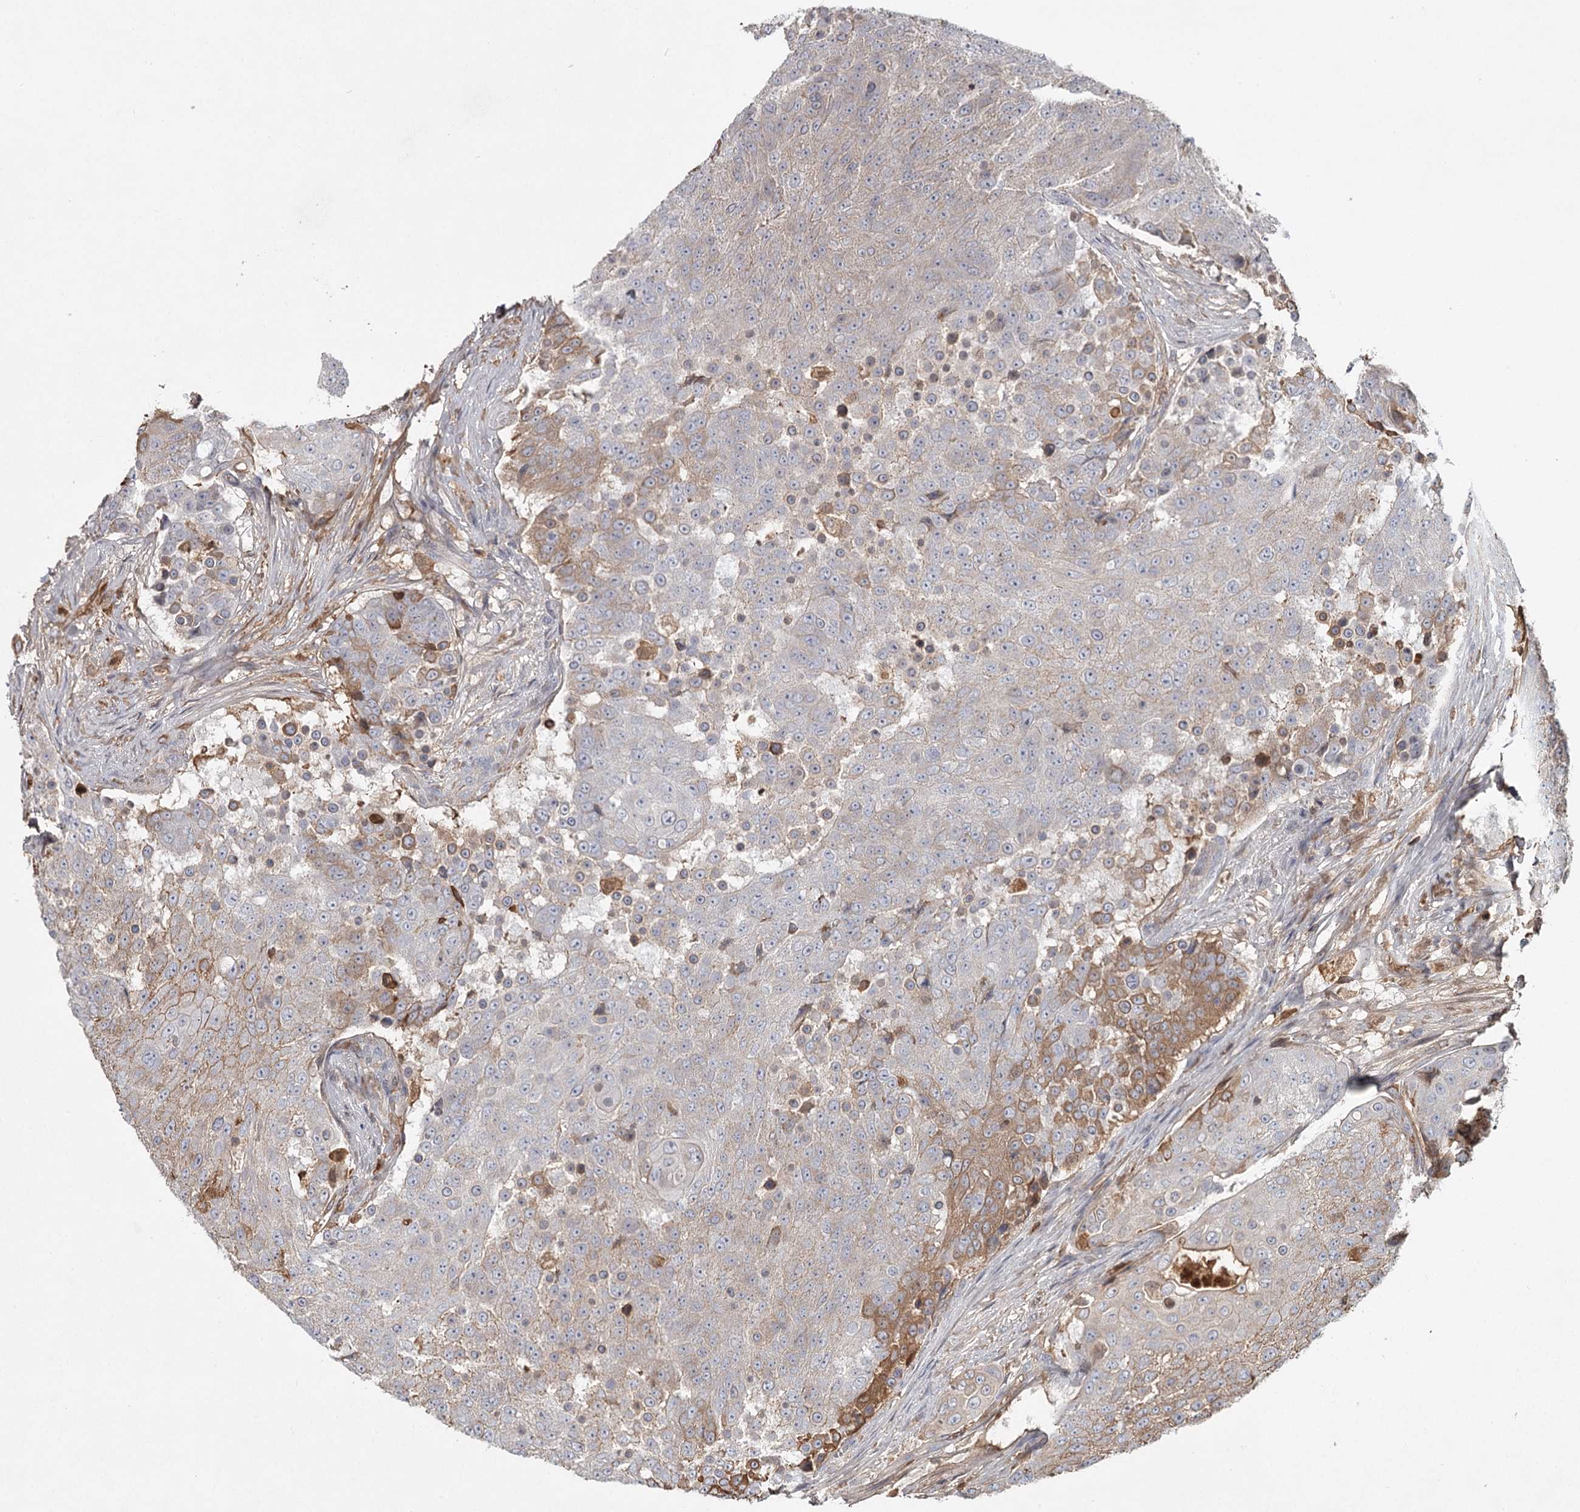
{"staining": {"intensity": "moderate", "quantity": "25%-75%", "location": "cytoplasmic/membranous"}, "tissue": "urothelial cancer", "cell_type": "Tumor cells", "image_type": "cancer", "snomed": [{"axis": "morphology", "description": "Urothelial carcinoma, High grade"}, {"axis": "topography", "description": "Urinary bladder"}], "caption": "A brown stain labels moderate cytoplasmic/membranous expression of a protein in urothelial carcinoma (high-grade) tumor cells.", "gene": "DHRS9", "patient": {"sex": "female", "age": 63}}